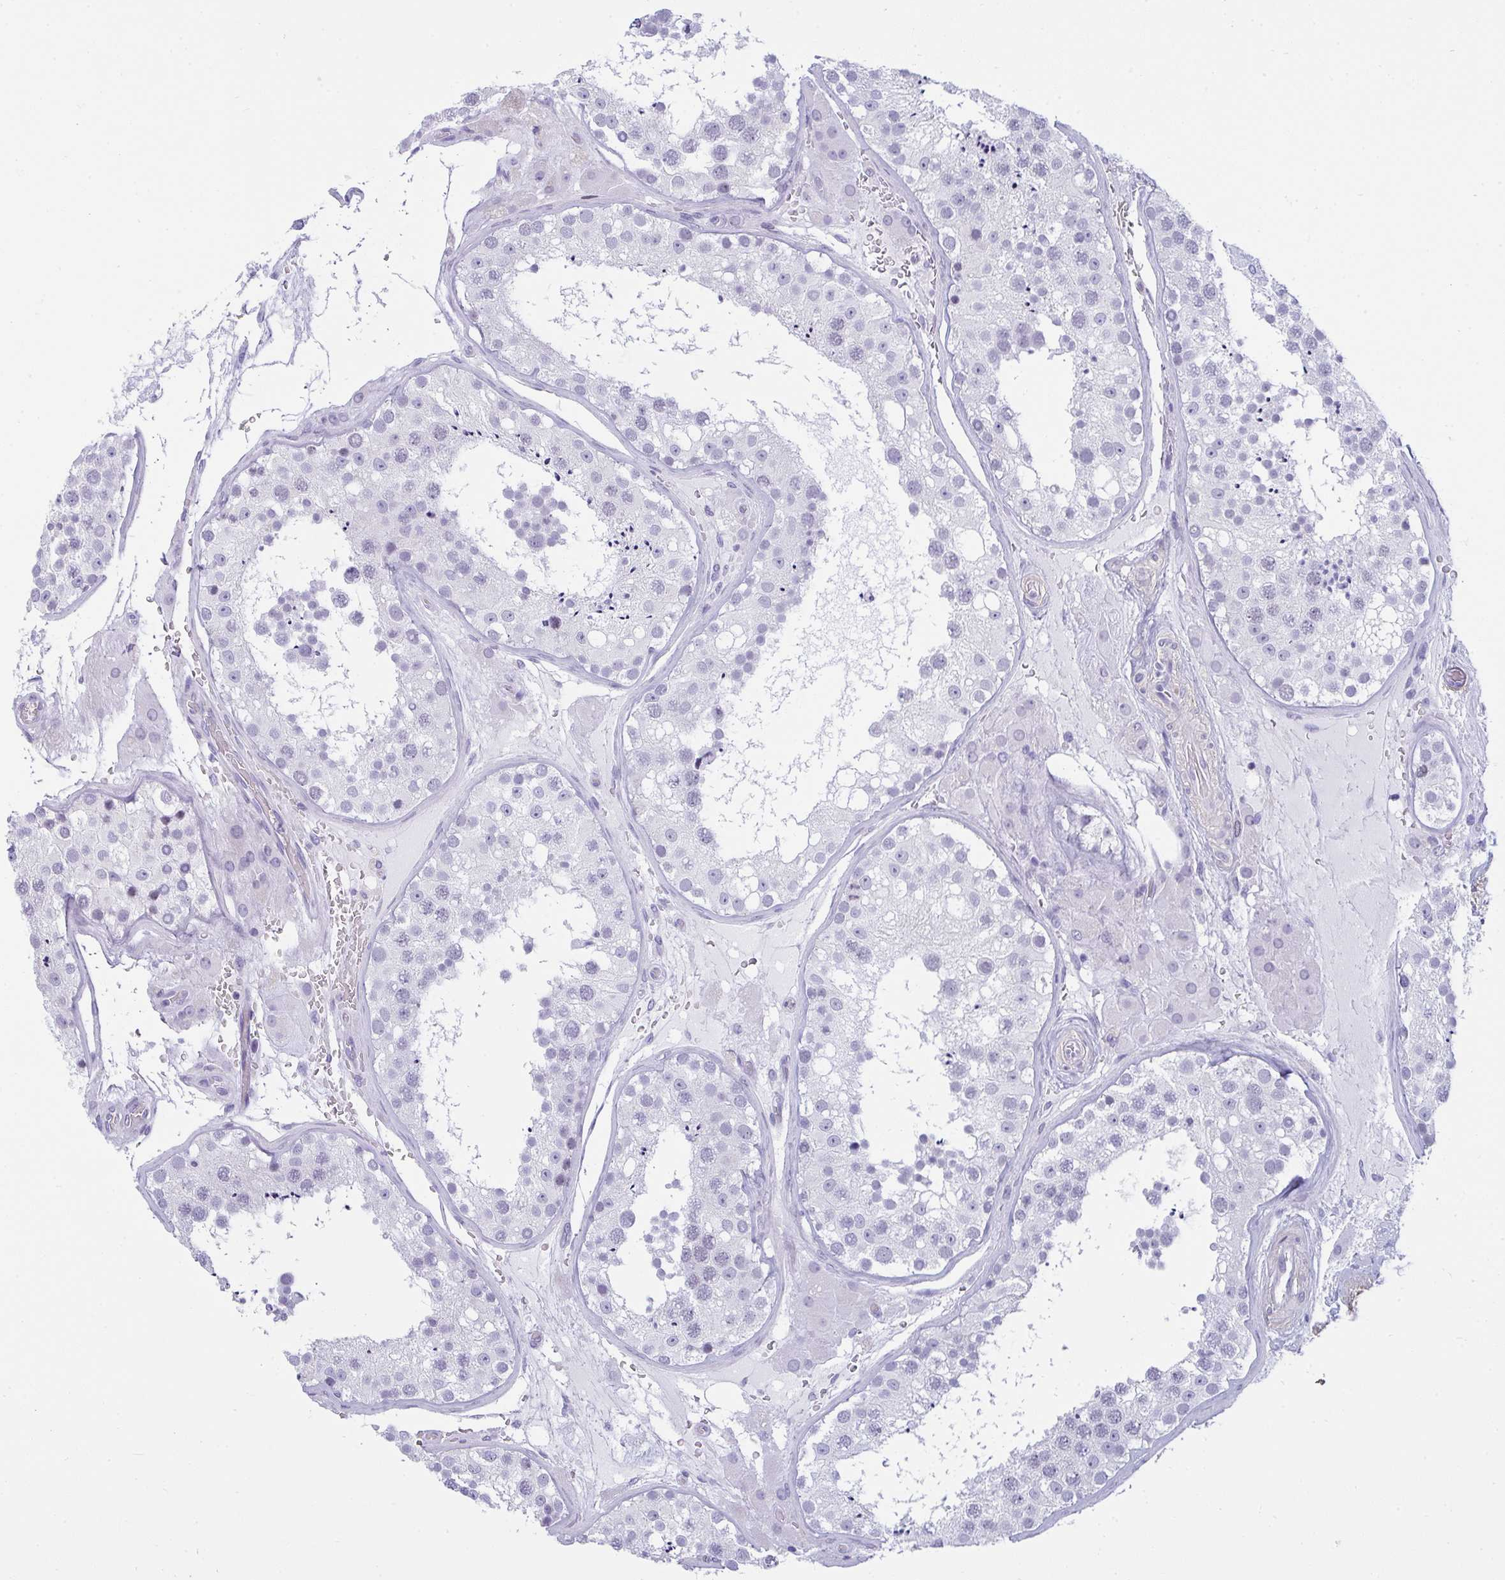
{"staining": {"intensity": "negative", "quantity": "none", "location": "none"}, "tissue": "testis", "cell_type": "Cells in seminiferous ducts", "image_type": "normal", "snomed": [{"axis": "morphology", "description": "Normal tissue, NOS"}, {"axis": "topography", "description": "Testis"}], "caption": "Human testis stained for a protein using IHC shows no staining in cells in seminiferous ducts.", "gene": "SUZ12", "patient": {"sex": "male", "age": 26}}